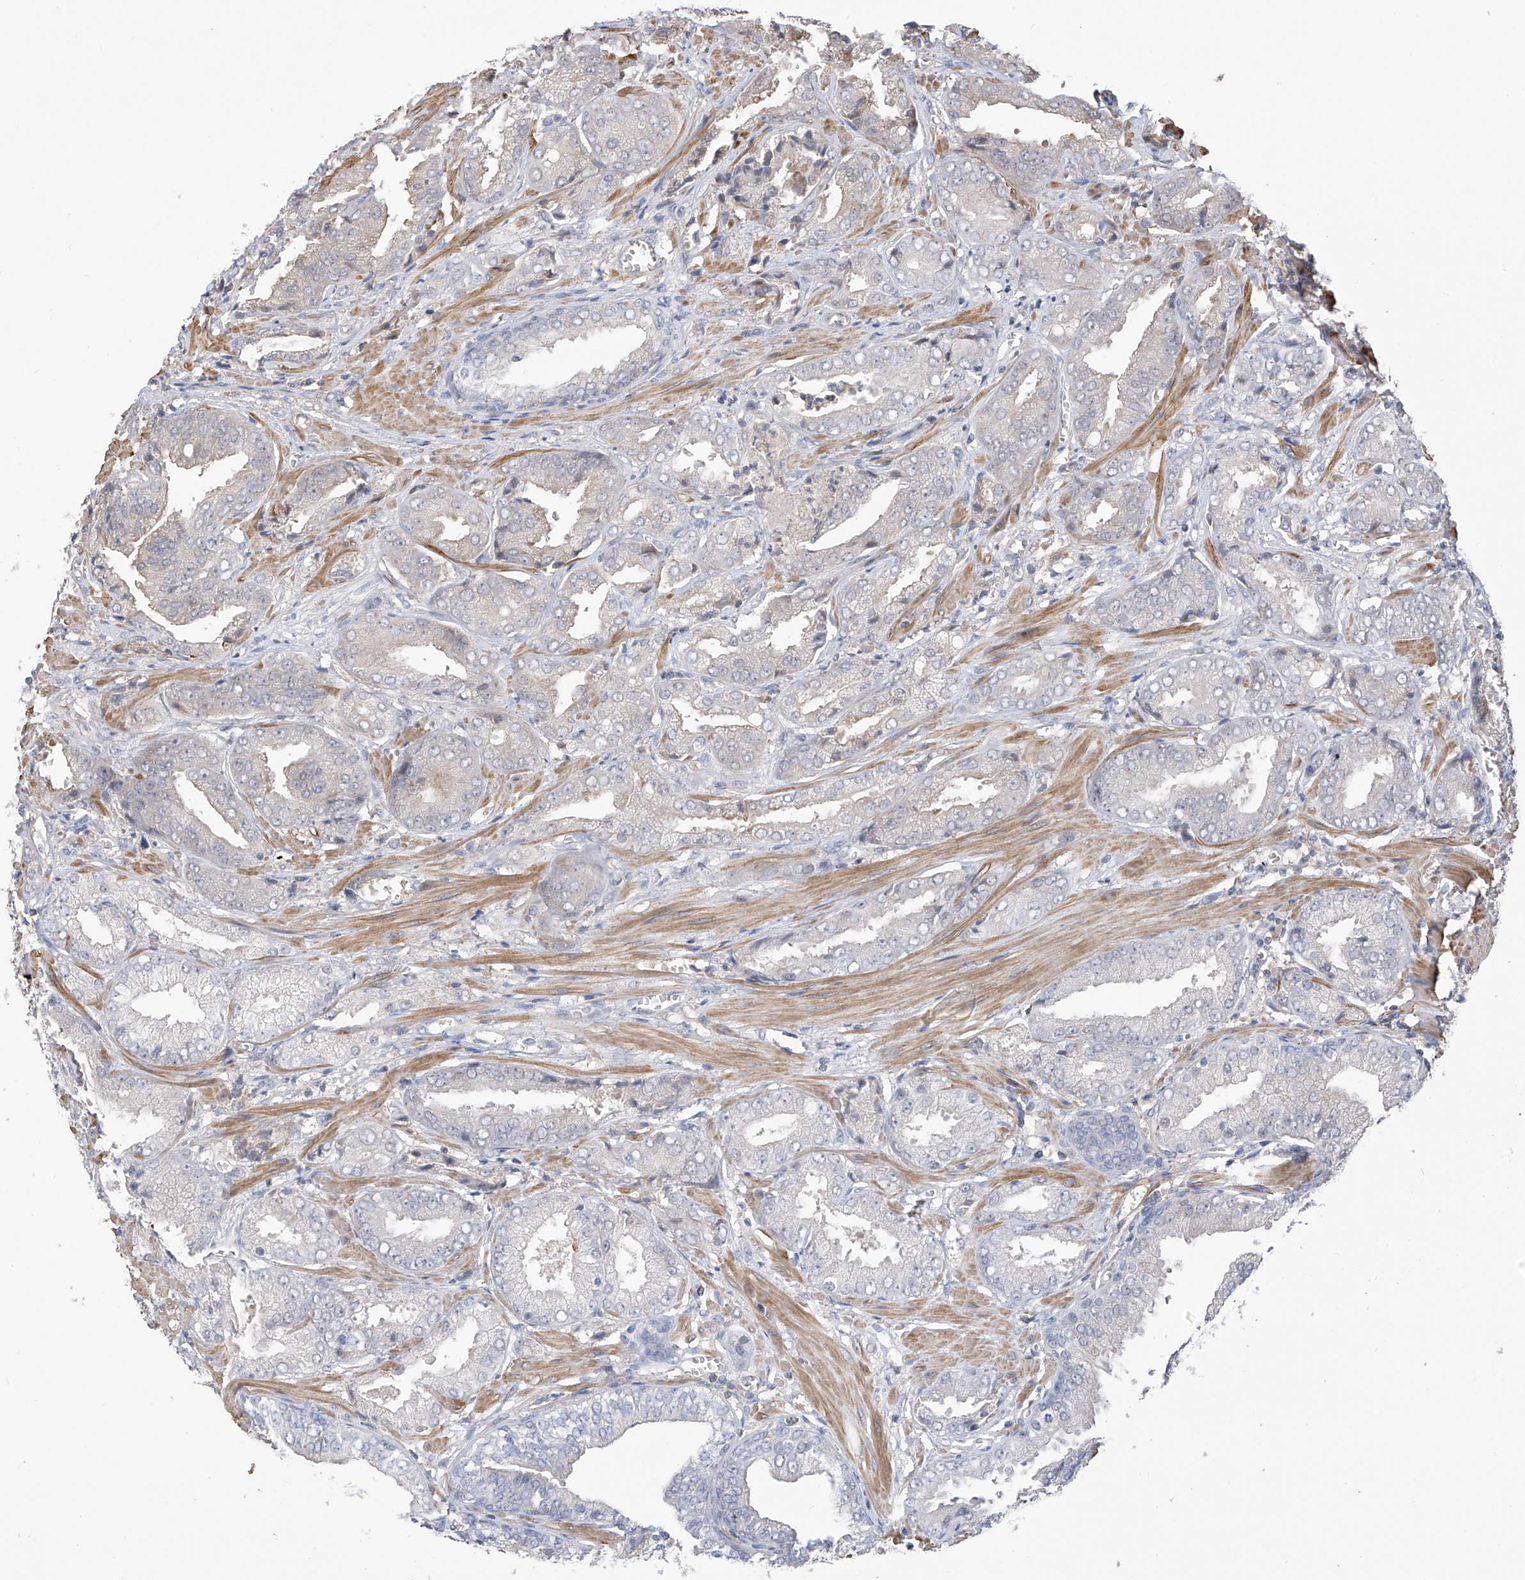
{"staining": {"intensity": "negative", "quantity": "none", "location": "none"}, "tissue": "prostate cancer", "cell_type": "Tumor cells", "image_type": "cancer", "snomed": [{"axis": "morphology", "description": "Adenocarcinoma, Low grade"}, {"axis": "topography", "description": "Prostate"}], "caption": "Low-grade adenocarcinoma (prostate) was stained to show a protein in brown. There is no significant staining in tumor cells.", "gene": "SLFN14", "patient": {"sex": "male", "age": 67}}